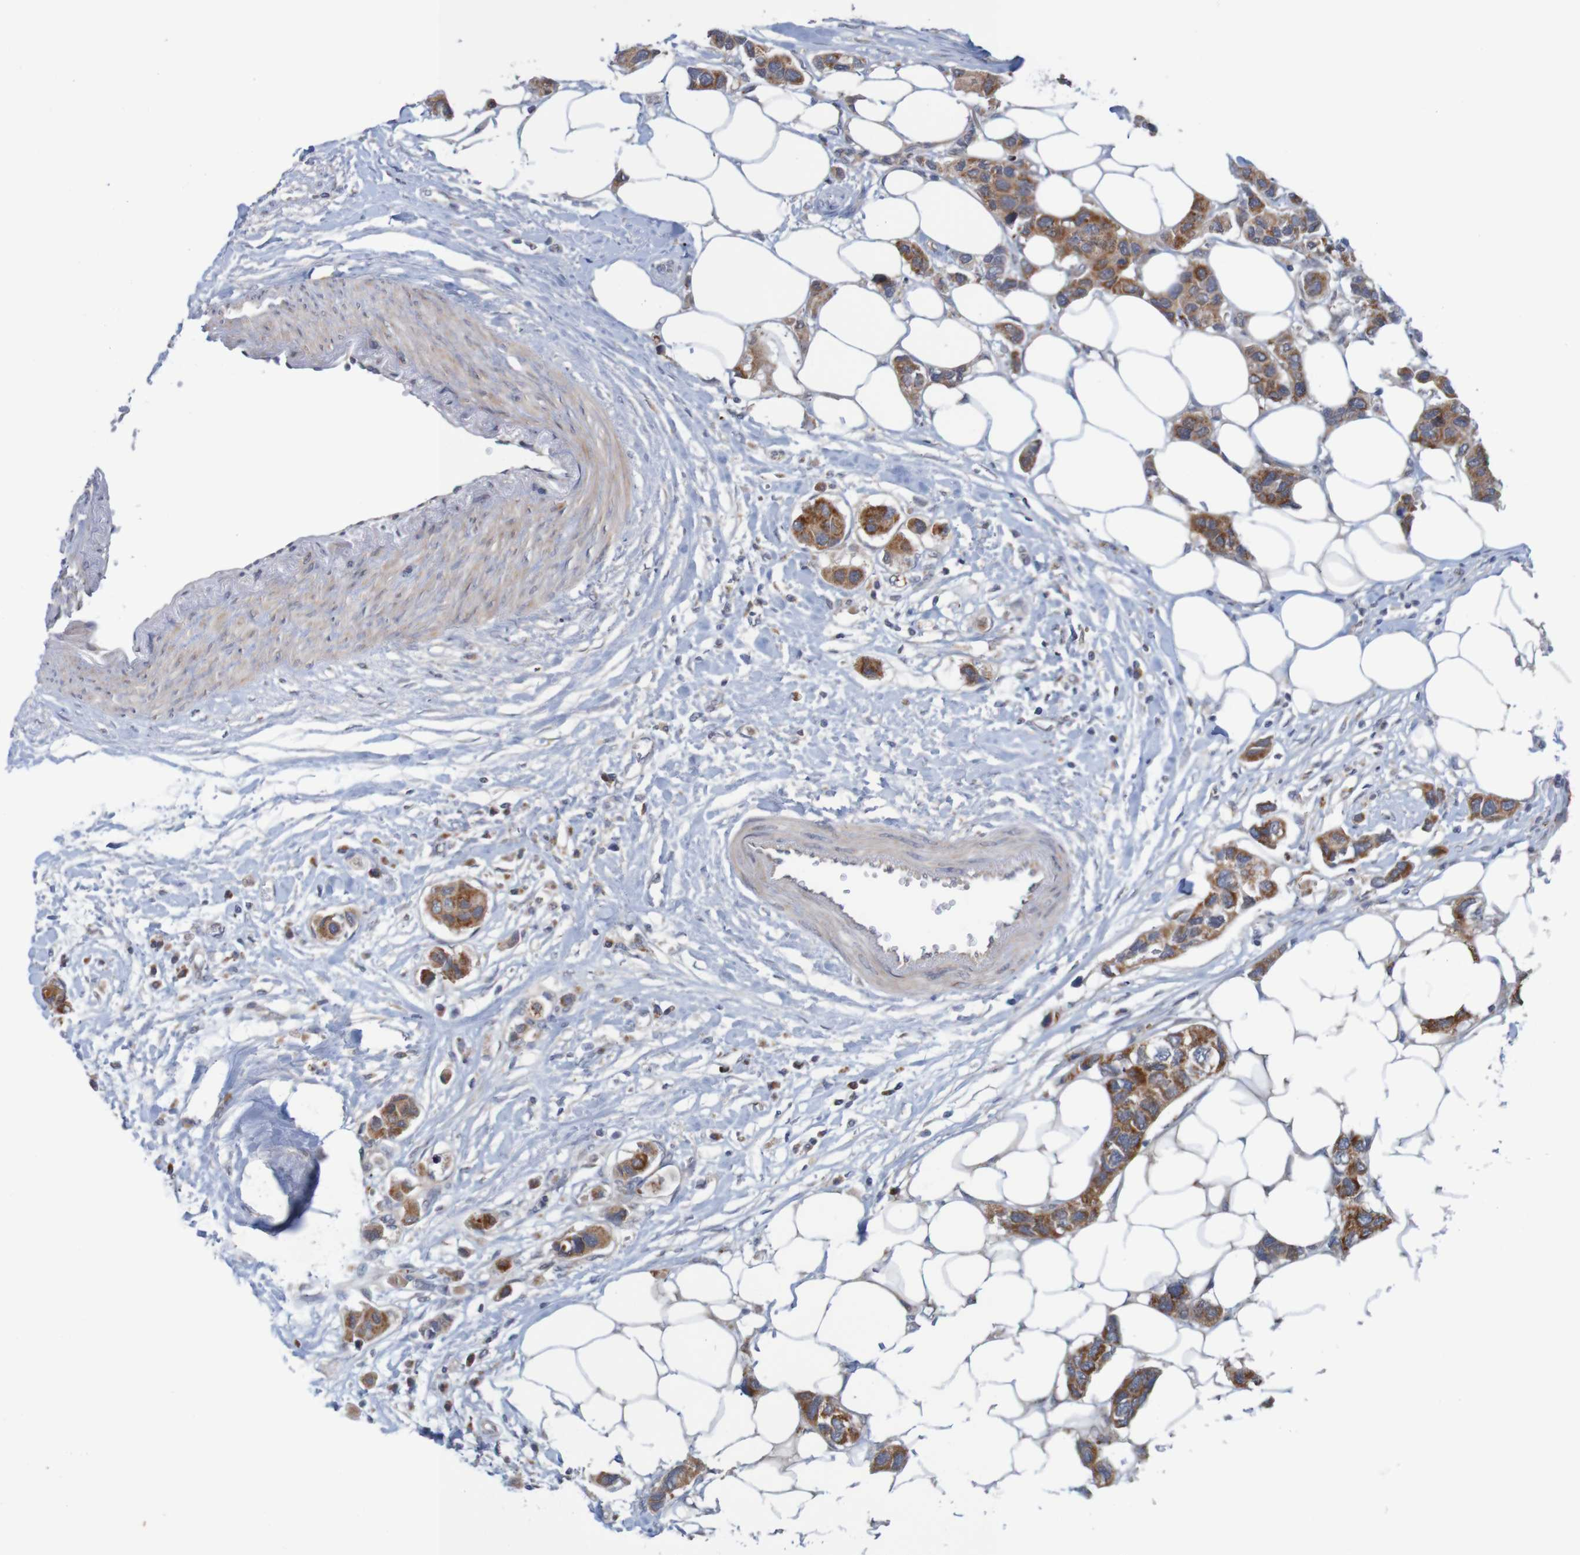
{"staining": {"intensity": "strong", "quantity": ">75%", "location": "cytoplasmic/membranous"}, "tissue": "breast cancer", "cell_type": "Tumor cells", "image_type": "cancer", "snomed": [{"axis": "morphology", "description": "Normal tissue, NOS"}, {"axis": "morphology", "description": "Duct carcinoma"}, {"axis": "topography", "description": "Breast"}], "caption": "Strong cytoplasmic/membranous staining is identified in about >75% of tumor cells in breast cancer.", "gene": "NAV2", "patient": {"sex": "female", "age": 50}}